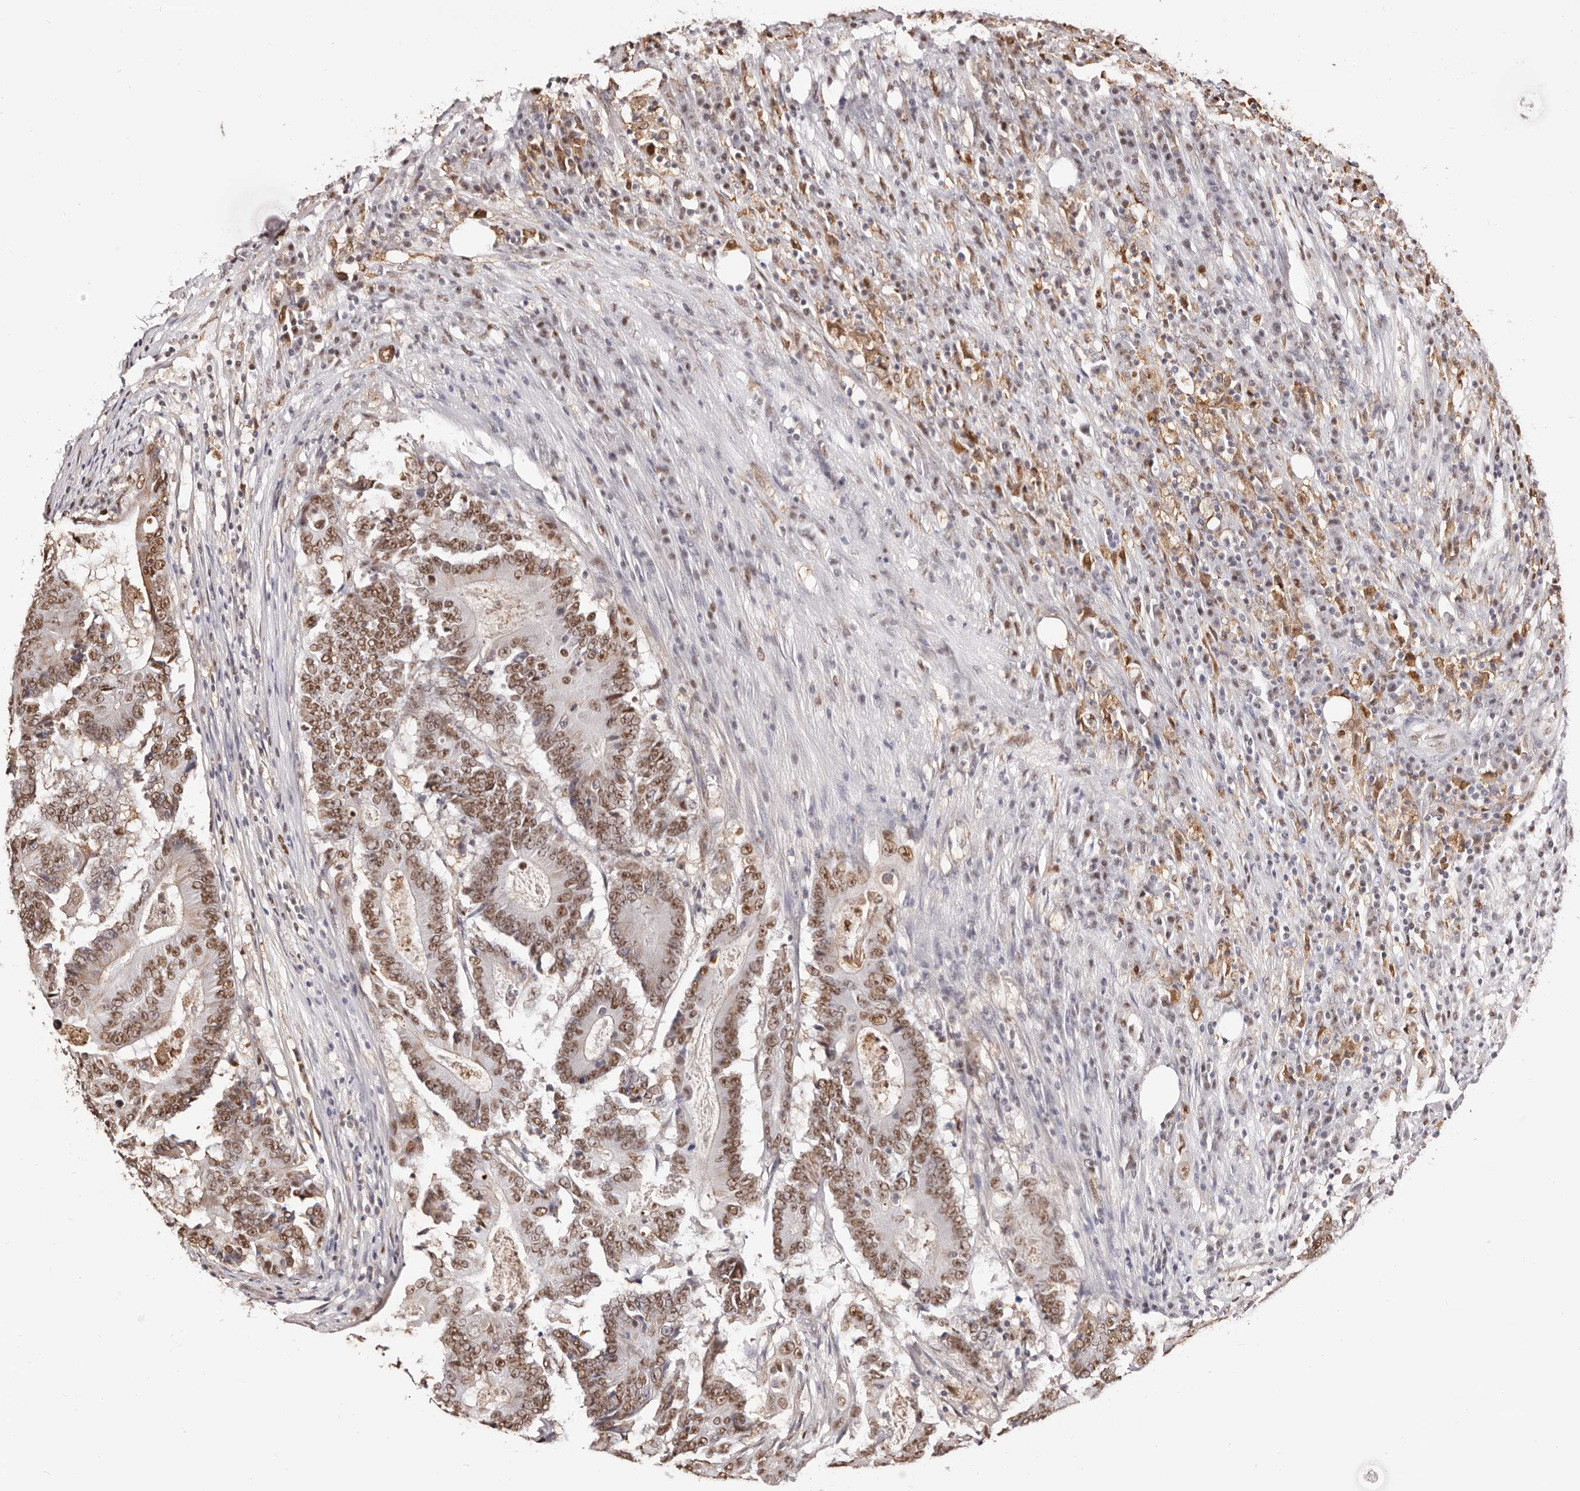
{"staining": {"intensity": "moderate", "quantity": ">75%", "location": "nuclear"}, "tissue": "colorectal cancer", "cell_type": "Tumor cells", "image_type": "cancer", "snomed": [{"axis": "morphology", "description": "Adenocarcinoma, NOS"}, {"axis": "topography", "description": "Colon"}], "caption": "A high-resolution image shows immunohistochemistry (IHC) staining of colorectal cancer, which reveals moderate nuclear positivity in about >75% of tumor cells.", "gene": "TKT", "patient": {"sex": "male", "age": 83}}